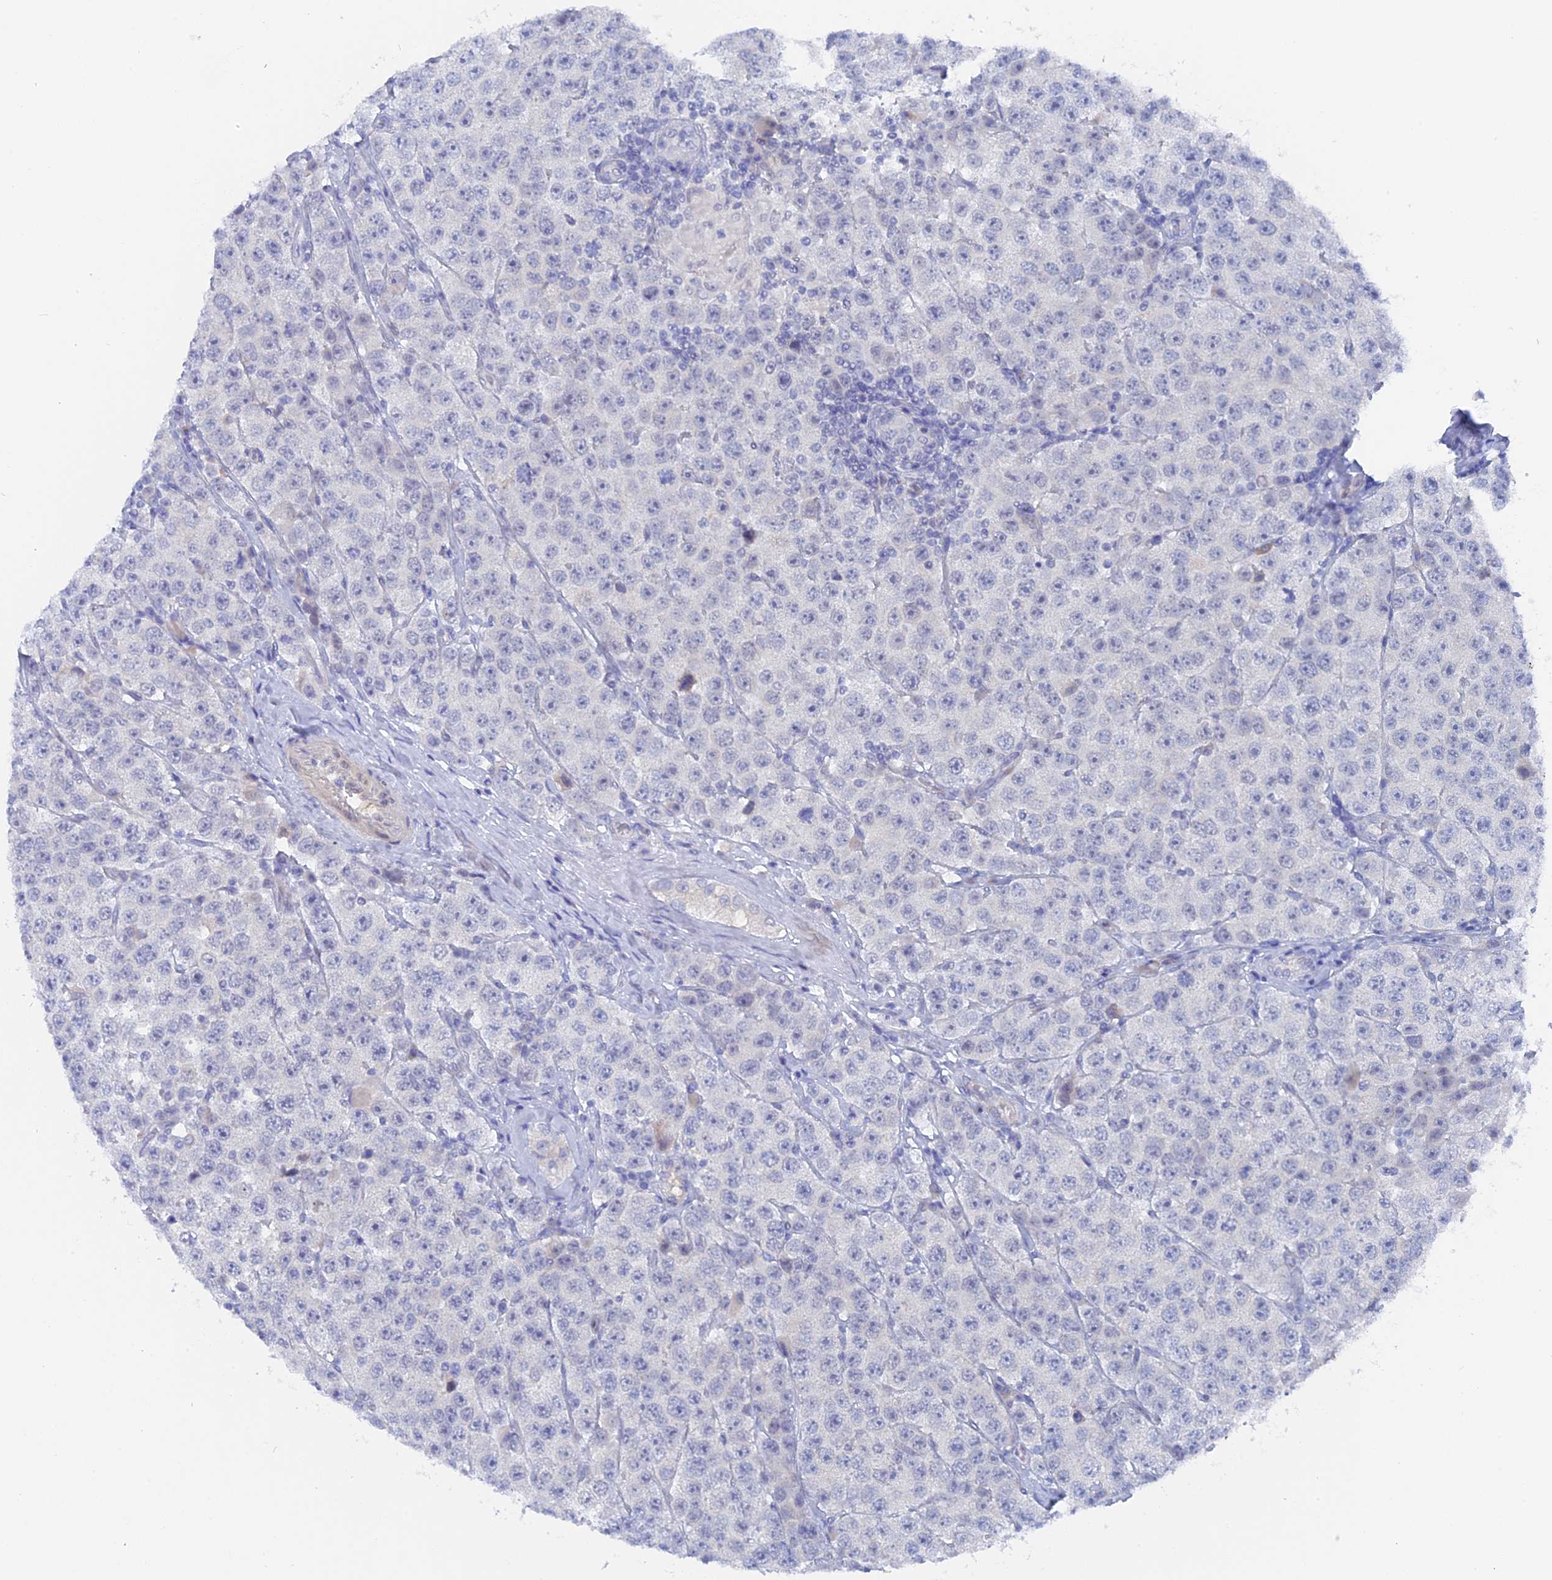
{"staining": {"intensity": "negative", "quantity": "none", "location": "none"}, "tissue": "testis cancer", "cell_type": "Tumor cells", "image_type": "cancer", "snomed": [{"axis": "morphology", "description": "Seminoma, NOS"}, {"axis": "topography", "description": "Testis"}], "caption": "High magnification brightfield microscopy of testis cancer stained with DAB (3,3'-diaminobenzidine) (brown) and counterstained with hematoxylin (blue): tumor cells show no significant staining.", "gene": "DACT3", "patient": {"sex": "male", "age": 28}}